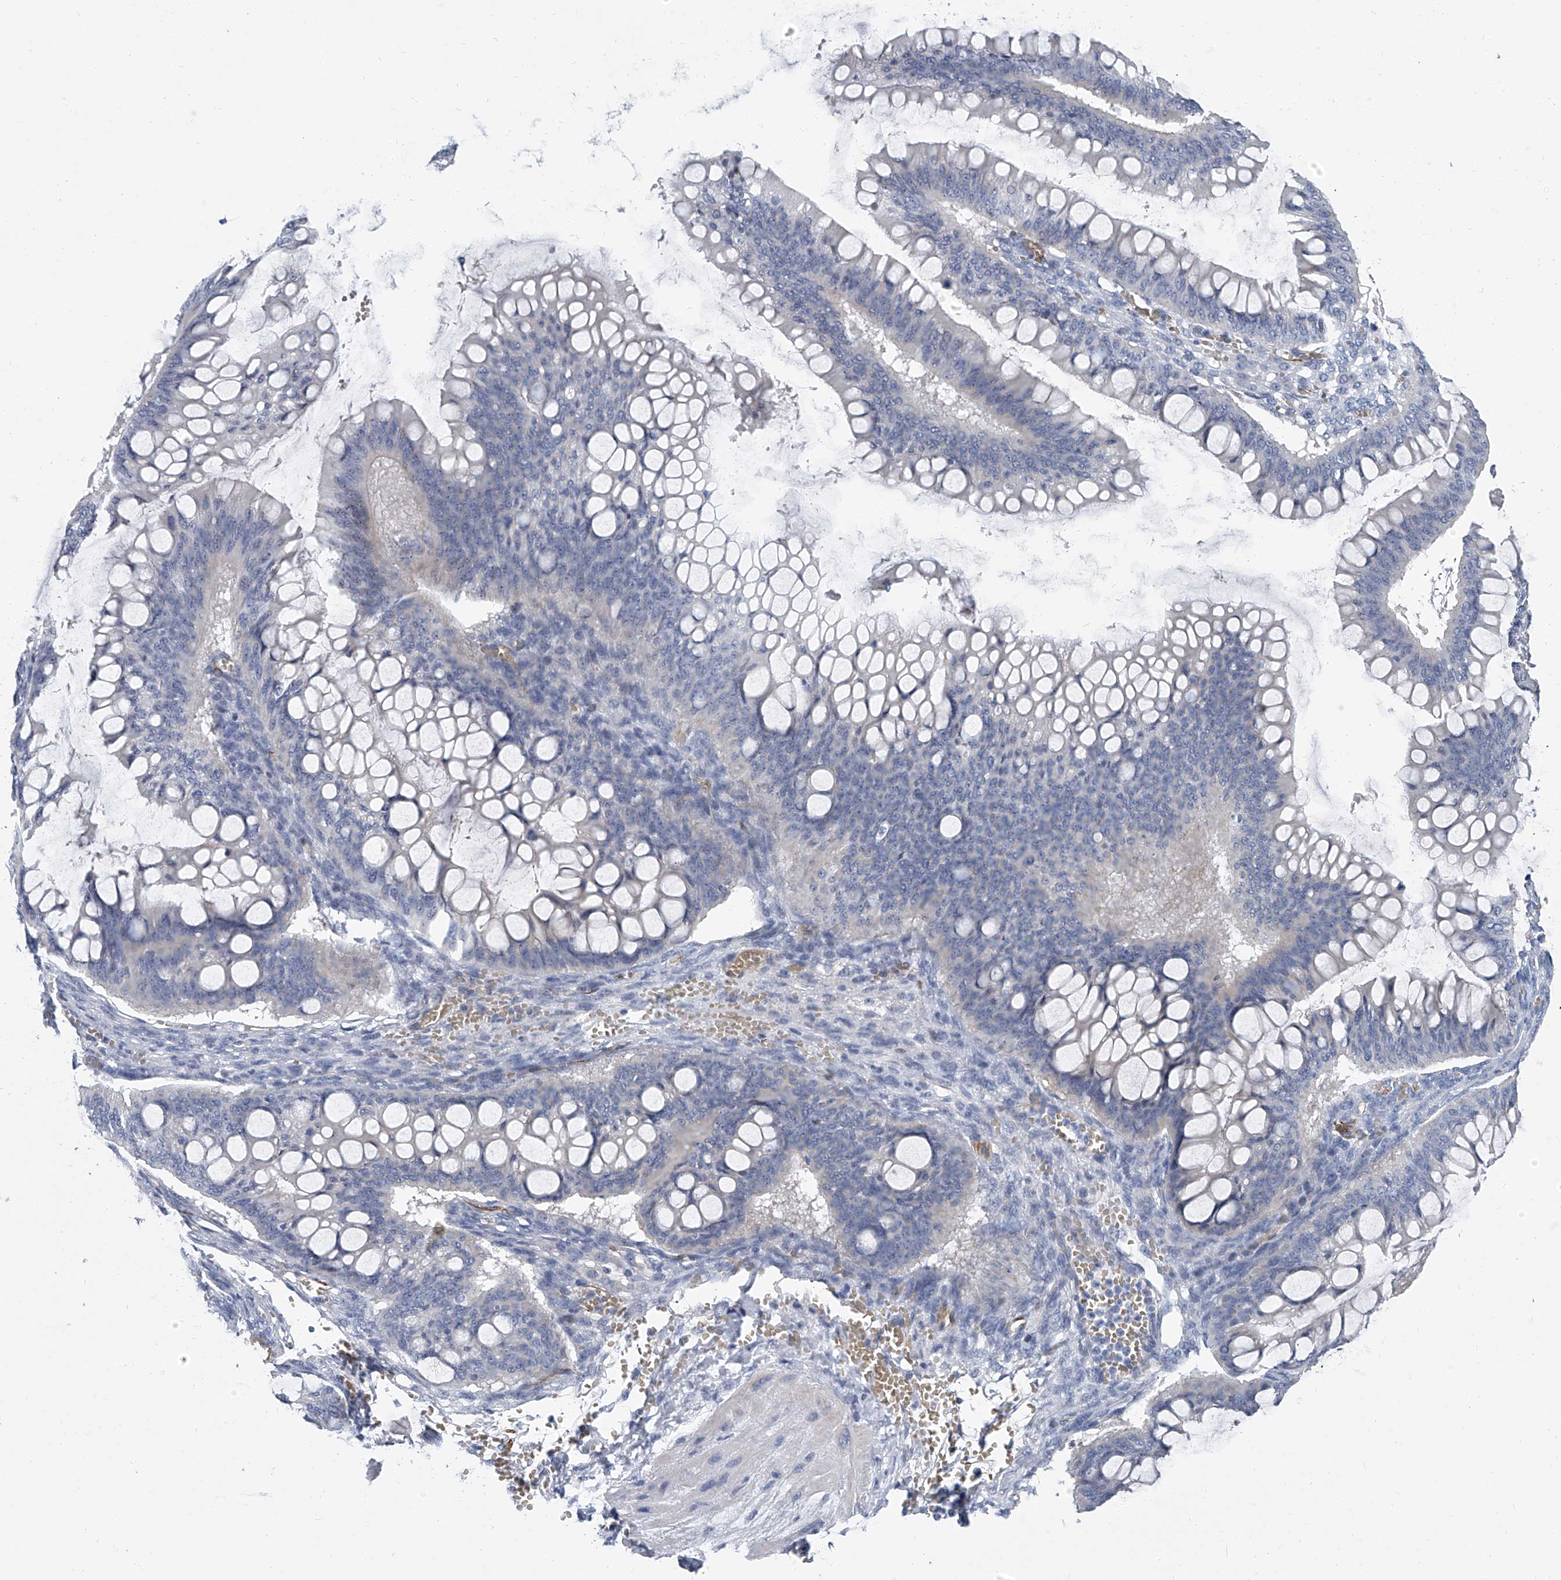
{"staining": {"intensity": "negative", "quantity": "none", "location": "none"}, "tissue": "ovarian cancer", "cell_type": "Tumor cells", "image_type": "cancer", "snomed": [{"axis": "morphology", "description": "Cystadenocarcinoma, mucinous, NOS"}, {"axis": "topography", "description": "Ovary"}], "caption": "This is a micrograph of IHC staining of ovarian mucinous cystadenocarcinoma, which shows no expression in tumor cells.", "gene": "KIRREL1", "patient": {"sex": "female", "age": 73}}